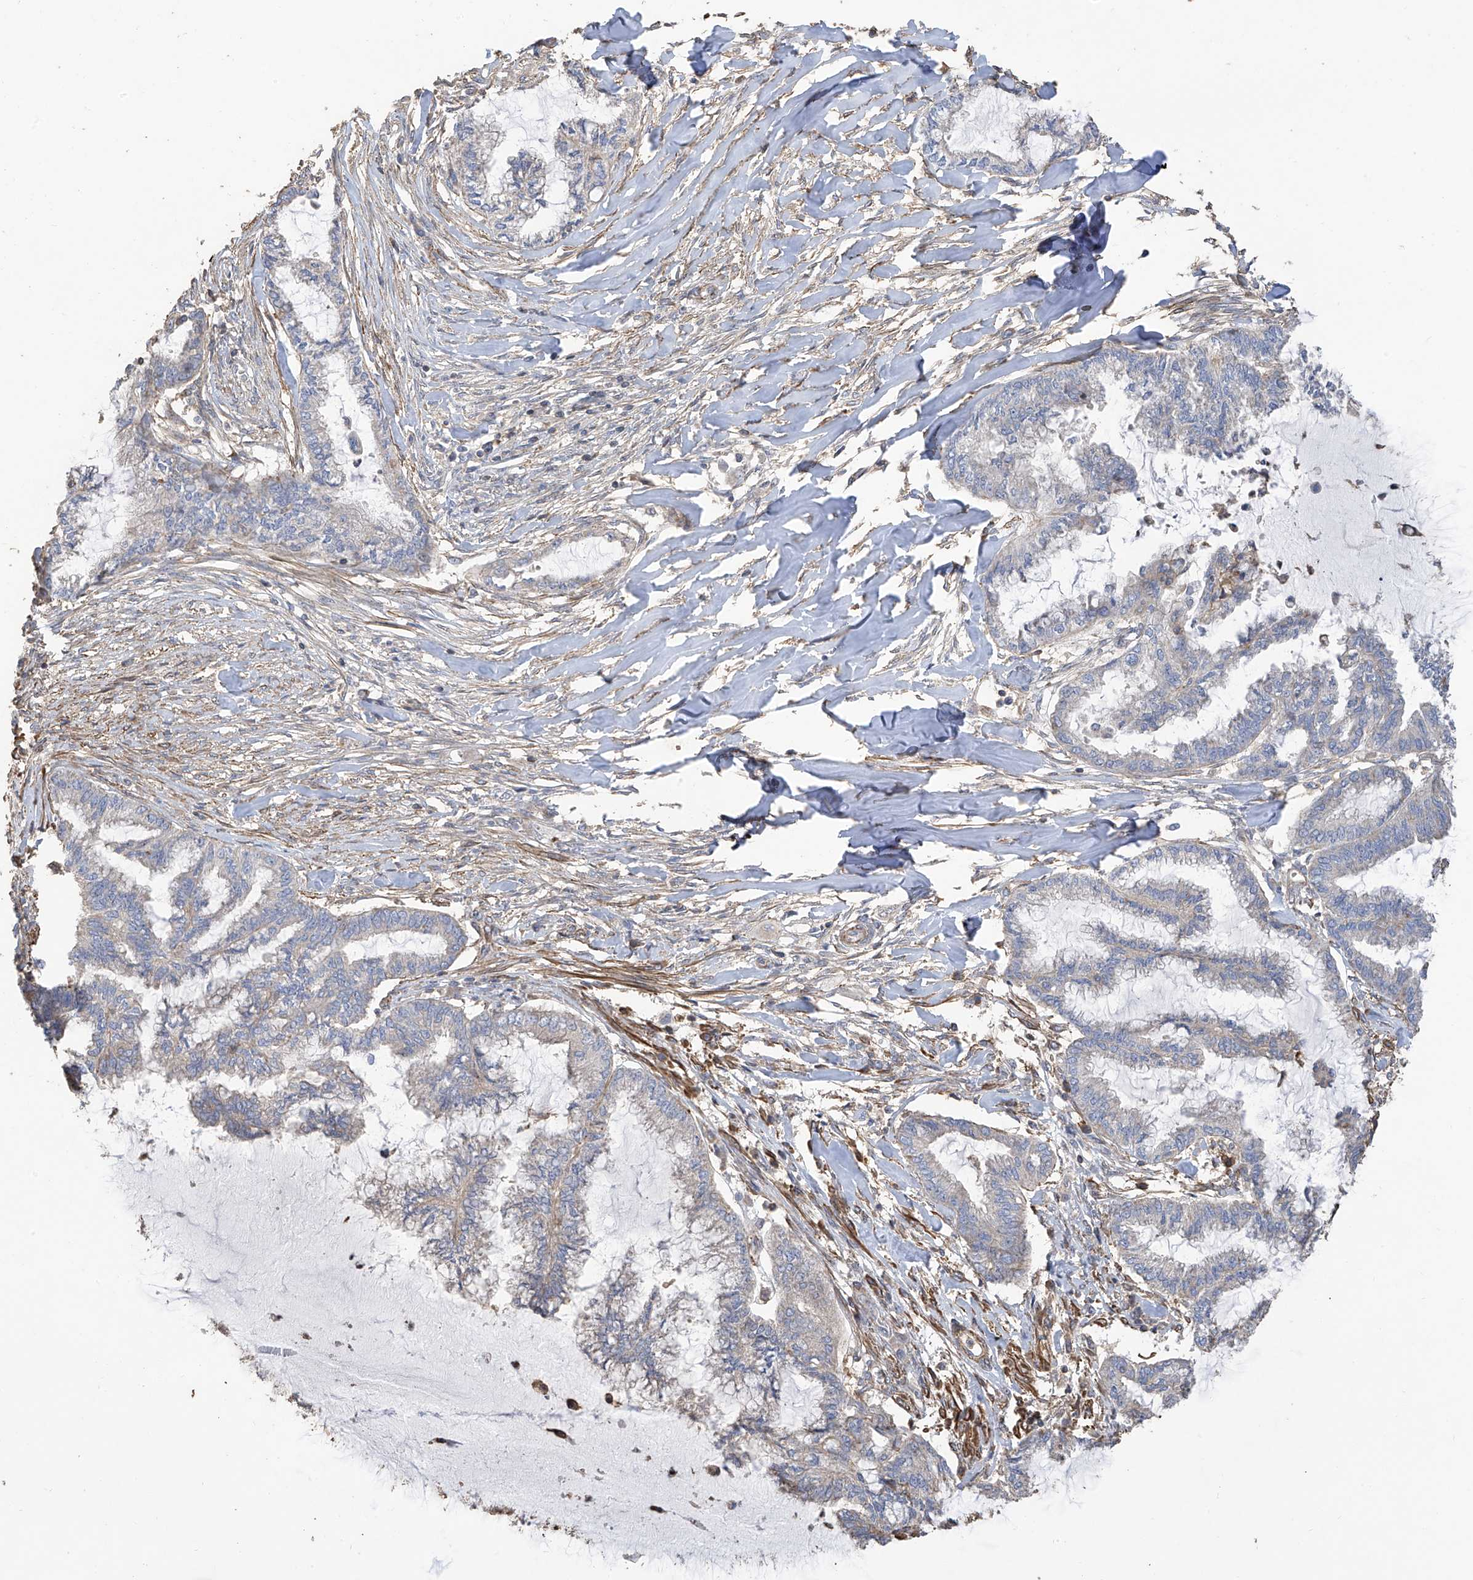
{"staining": {"intensity": "negative", "quantity": "none", "location": "none"}, "tissue": "endometrial cancer", "cell_type": "Tumor cells", "image_type": "cancer", "snomed": [{"axis": "morphology", "description": "Adenocarcinoma, NOS"}, {"axis": "topography", "description": "Endometrium"}], "caption": "This is a histopathology image of immunohistochemistry staining of adenocarcinoma (endometrial), which shows no expression in tumor cells.", "gene": "SLC43A3", "patient": {"sex": "female", "age": 86}}